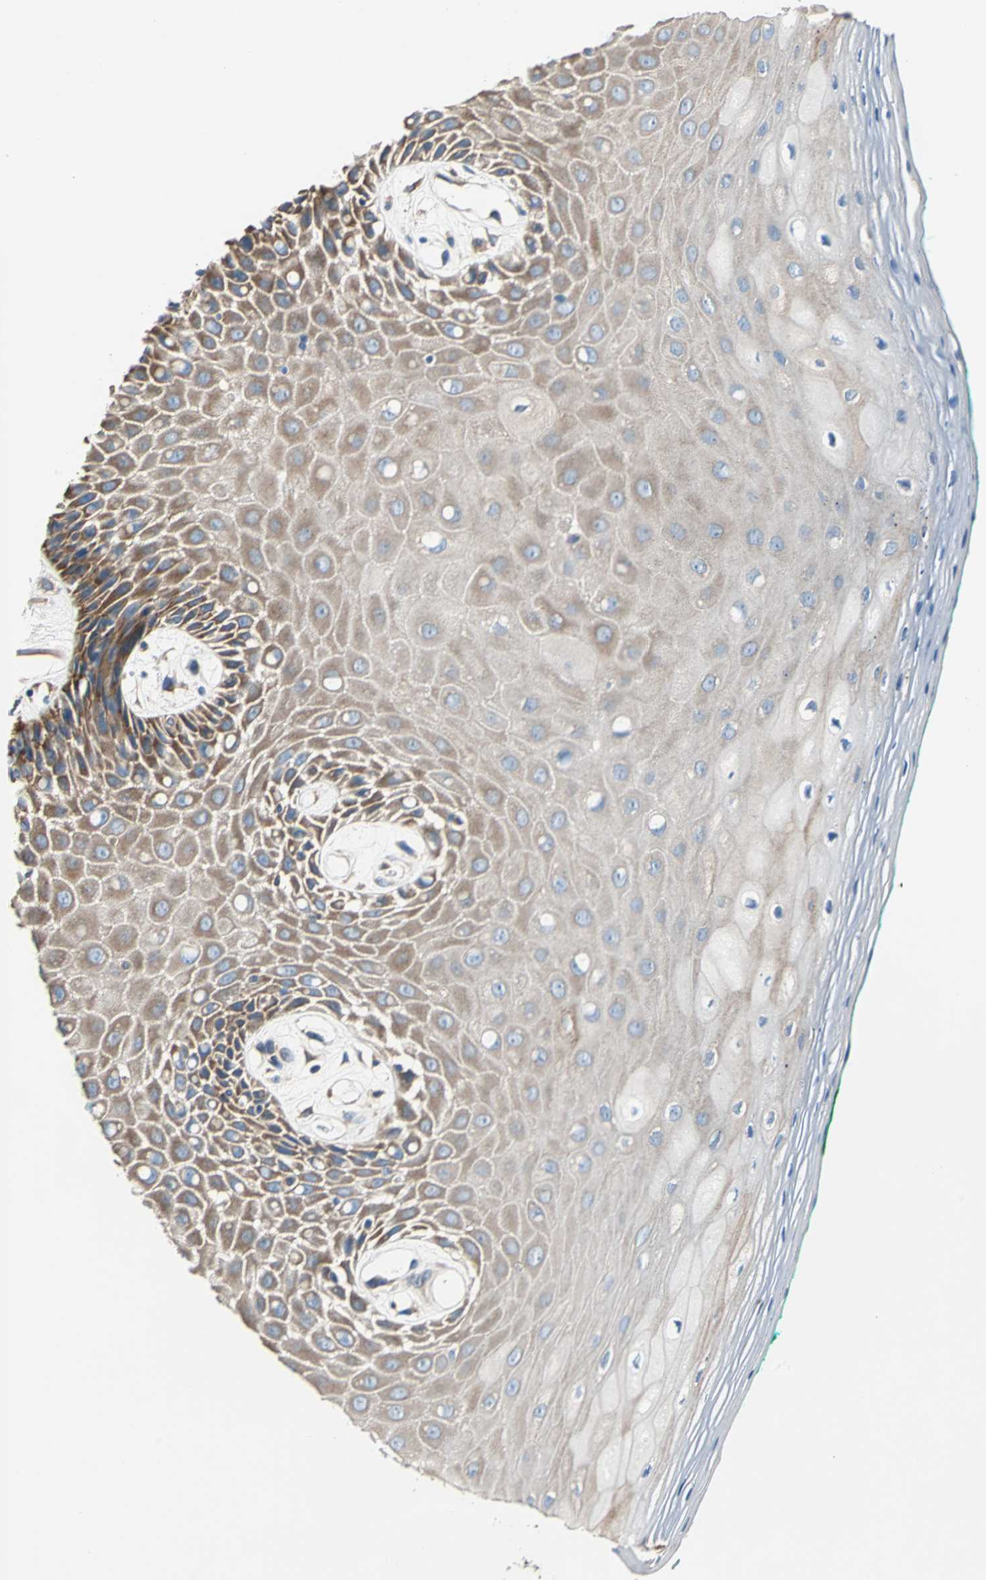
{"staining": {"intensity": "strong", "quantity": ">75%", "location": "cytoplasmic/membranous"}, "tissue": "oral mucosa", "cell_type": "Squamous epithelial cells", "image_type": "normal", "snomed": [{"axis": "morphology", "description": "Normal tissue, NOS"}, {"axis": "morphology", "description": "Squamous cell carcinoma, NOS"}, {"axis": "topography", "description": "Skeletal muscle"}, {"axis": "topography", "description": "Oral tissue"}, {"axis": "topography", "description": "Head-Neck"}], "caption": "This histopathology image reveals benign oral mucosa stained with immunohistochemistry (IHC) to label a protein in brown. The cytoplasmic/membranous of squamous epithelial cells show strong positivity for the protein. Nuclei are counter-stained blue.", "gene": "TRIM25", "patient": {"sex": "female", "age": 84}}